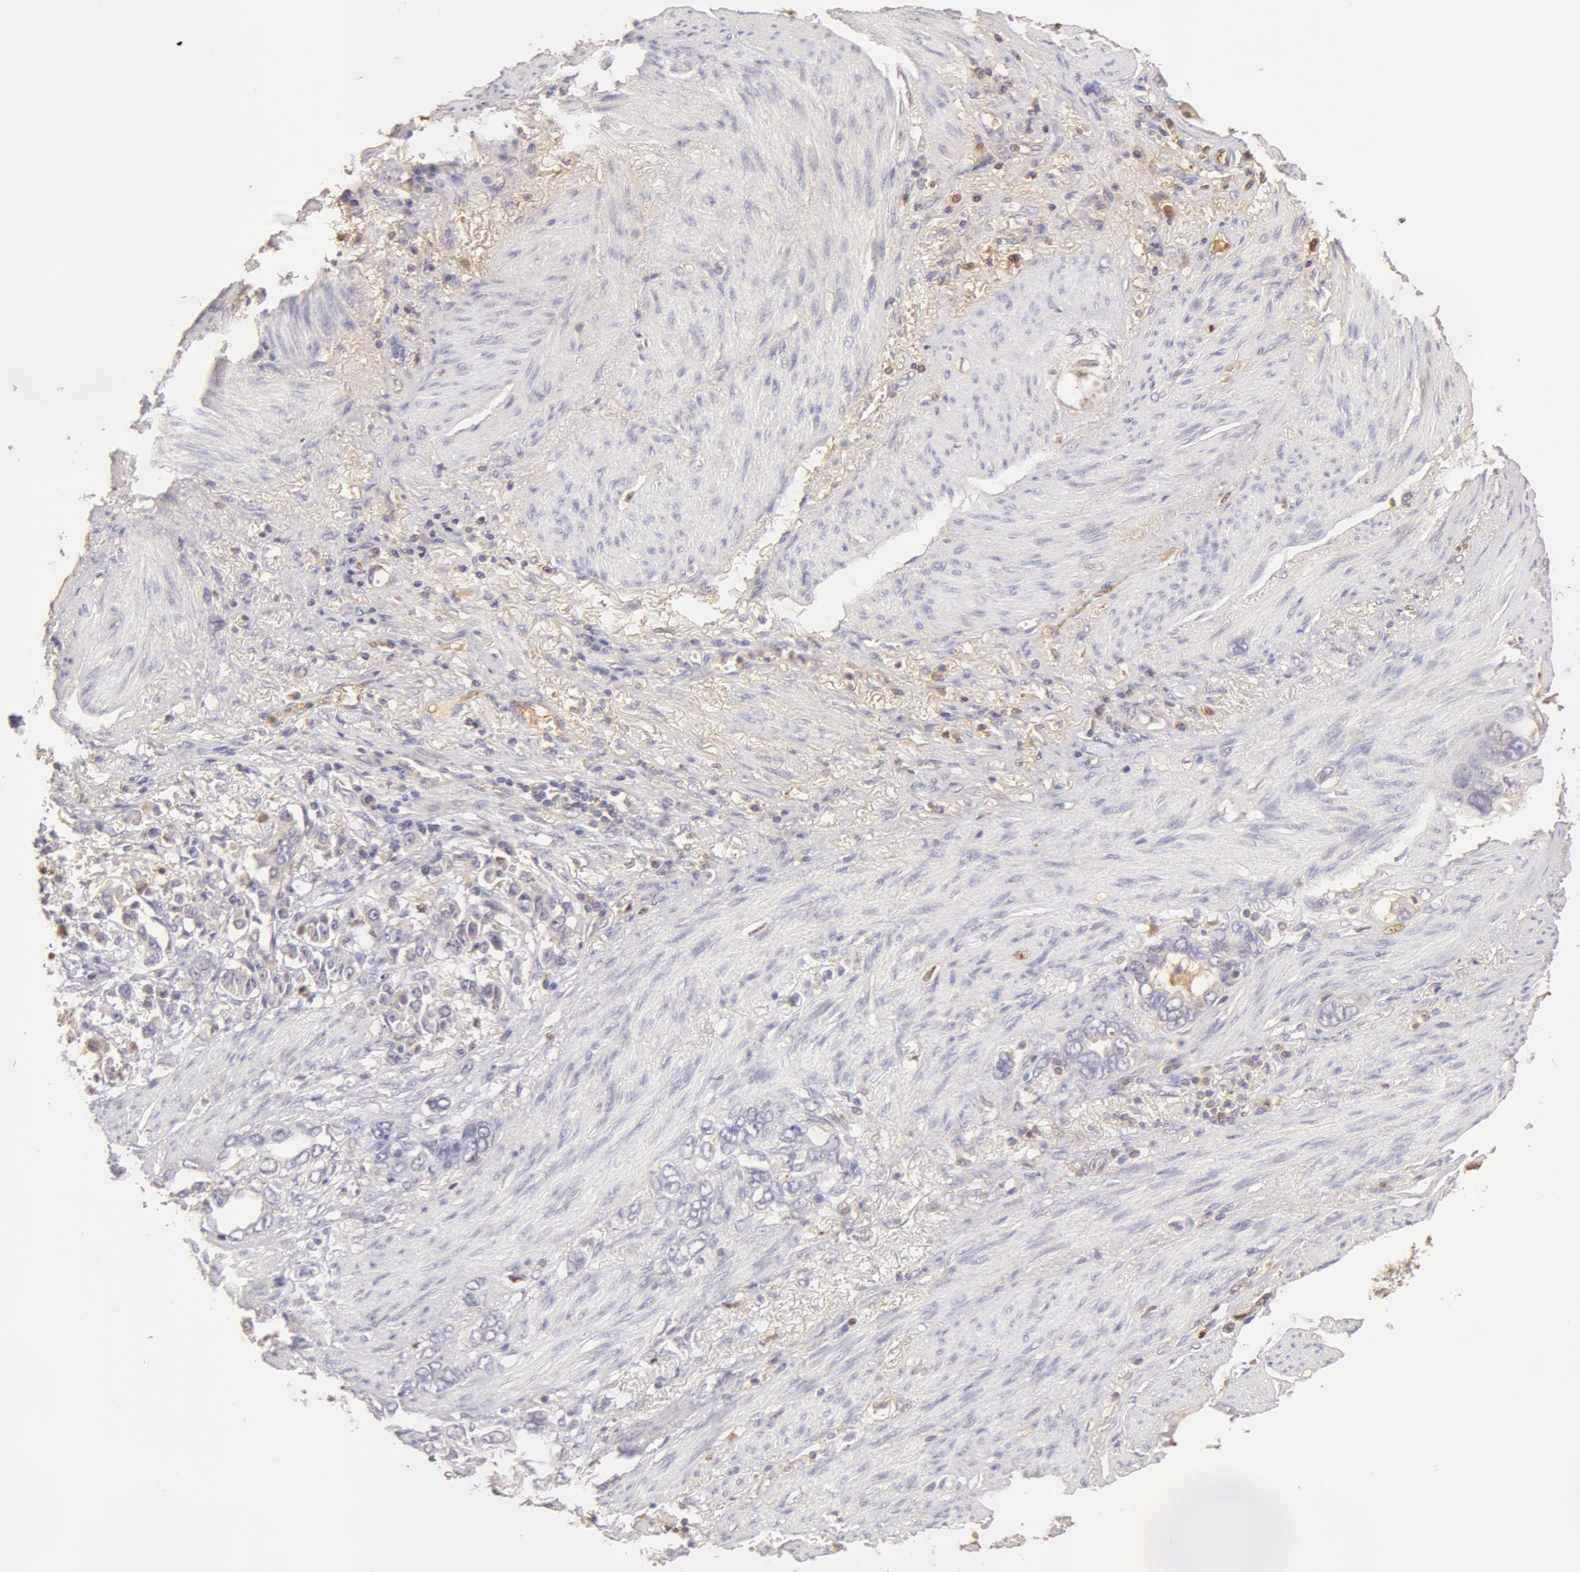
{"staining": {"intensity": "negative", "quantity": "none", "location": "none"}, "tissue": "stomach cancer", "cell_type": "Tumor cells", "image_type": "cancer", "snomed": [{"axis": "morphology", "description": "Adenocarcinoma, NOS"}, {"axis": "topography", "description": "Stomach"}], "caption": "This is an IHC histopathology image of adenocarcinoma (stomach). There is no expression in tumor cells.", "gene": "AHSG", "patient": {"sex": "male", "age": 78}}